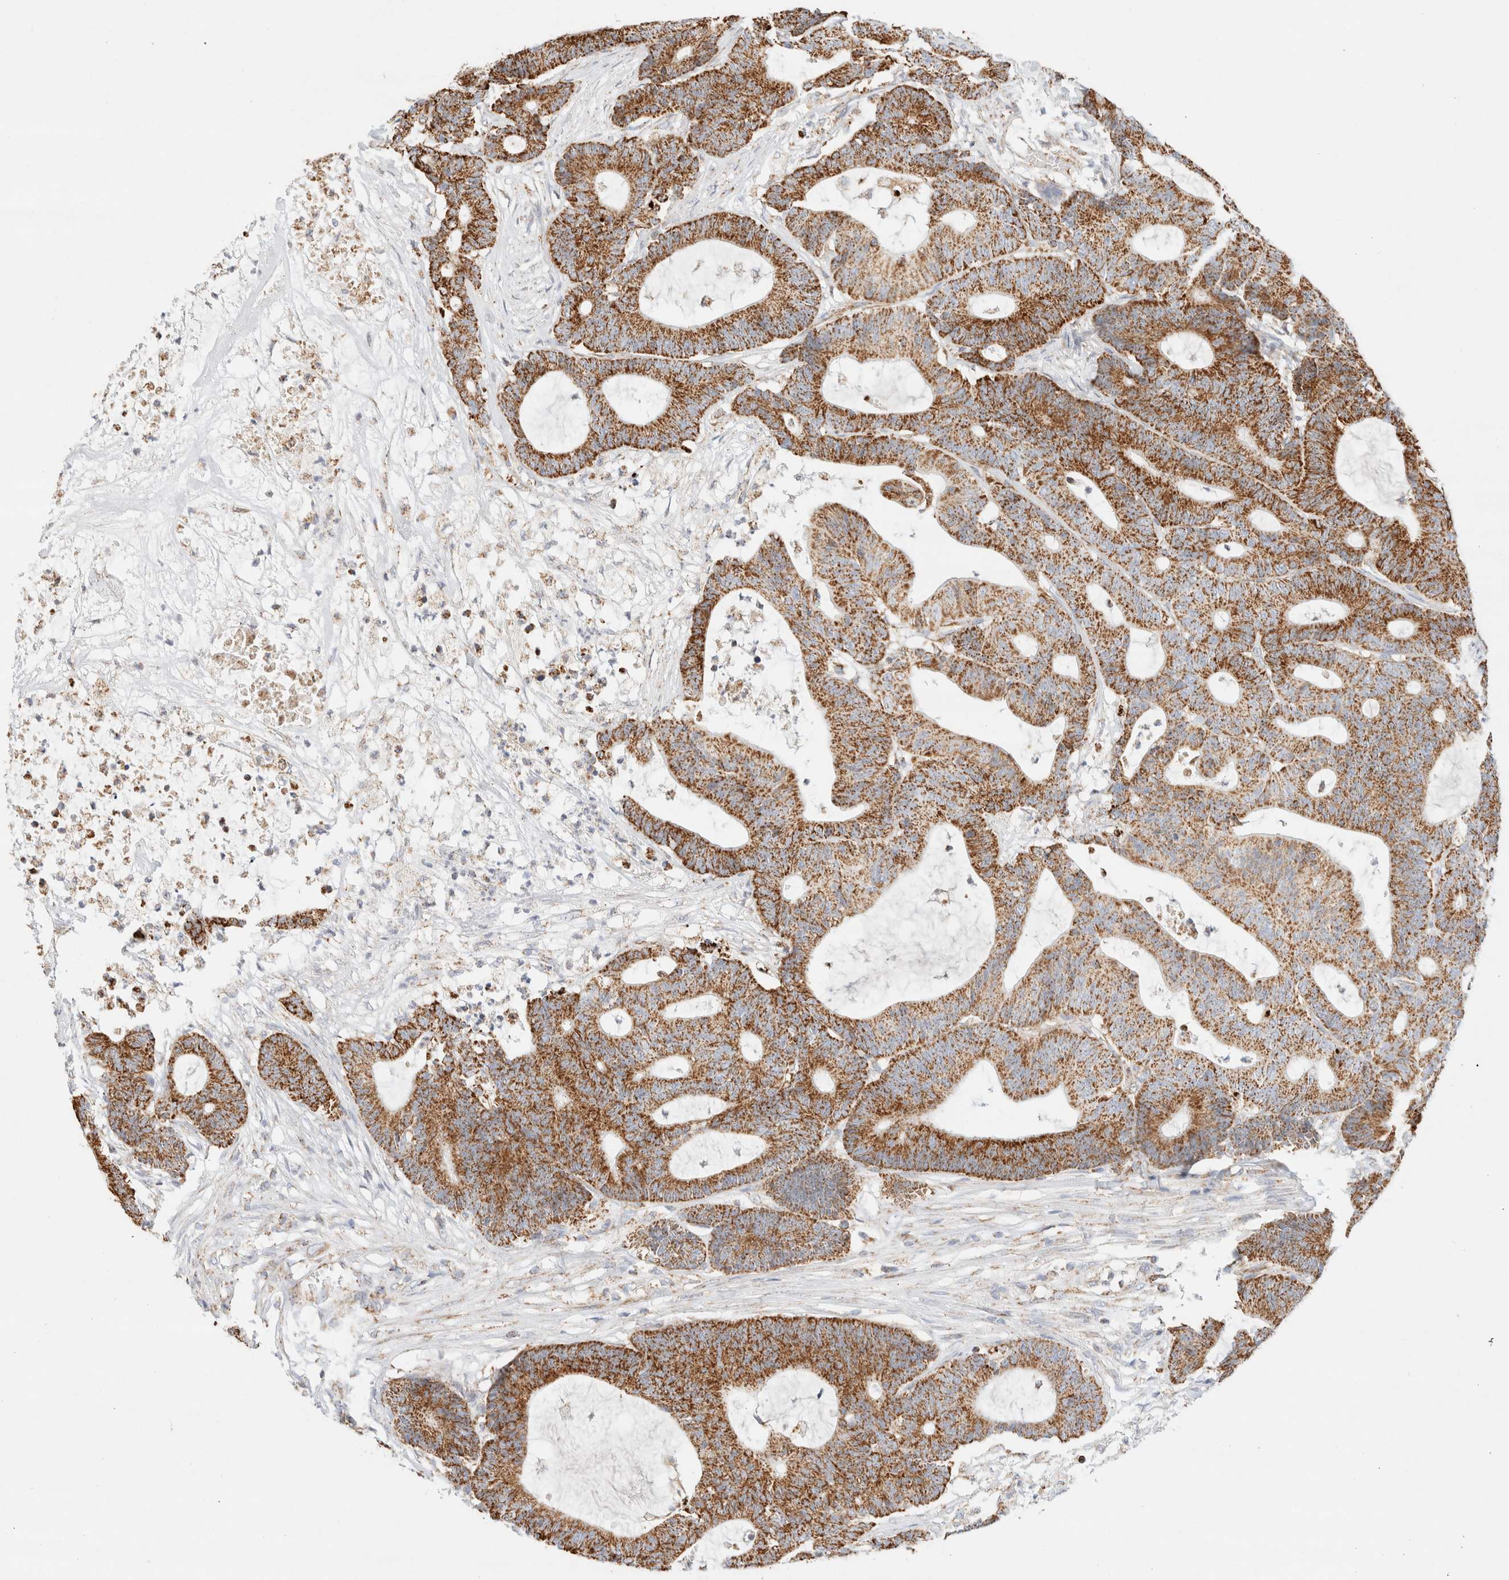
{"staining": {"intensity": "strong", "quantity": ">75%", "location": "cytoplasmic/membranous"}, "tissue": "colorectal cancer", "cell_type": "Tumor cells", "image_type": "cancer", "snomed": [{"axis": "morphology", "description": "Adenocarcinoma, NOS"}, {"axis": "topography", "description": "Colon"}], "caption": "Immunohistochemistry (IHC) image of human colorectal cancer (adenocarcinoma) stained for a protein (brown), which demonstrates high levels of strong cytoplasmic/membranous positivity in approximately >75% of tumor cells.", "gene": "PHB2", "patient": {"sex": "female", "age": 84}}